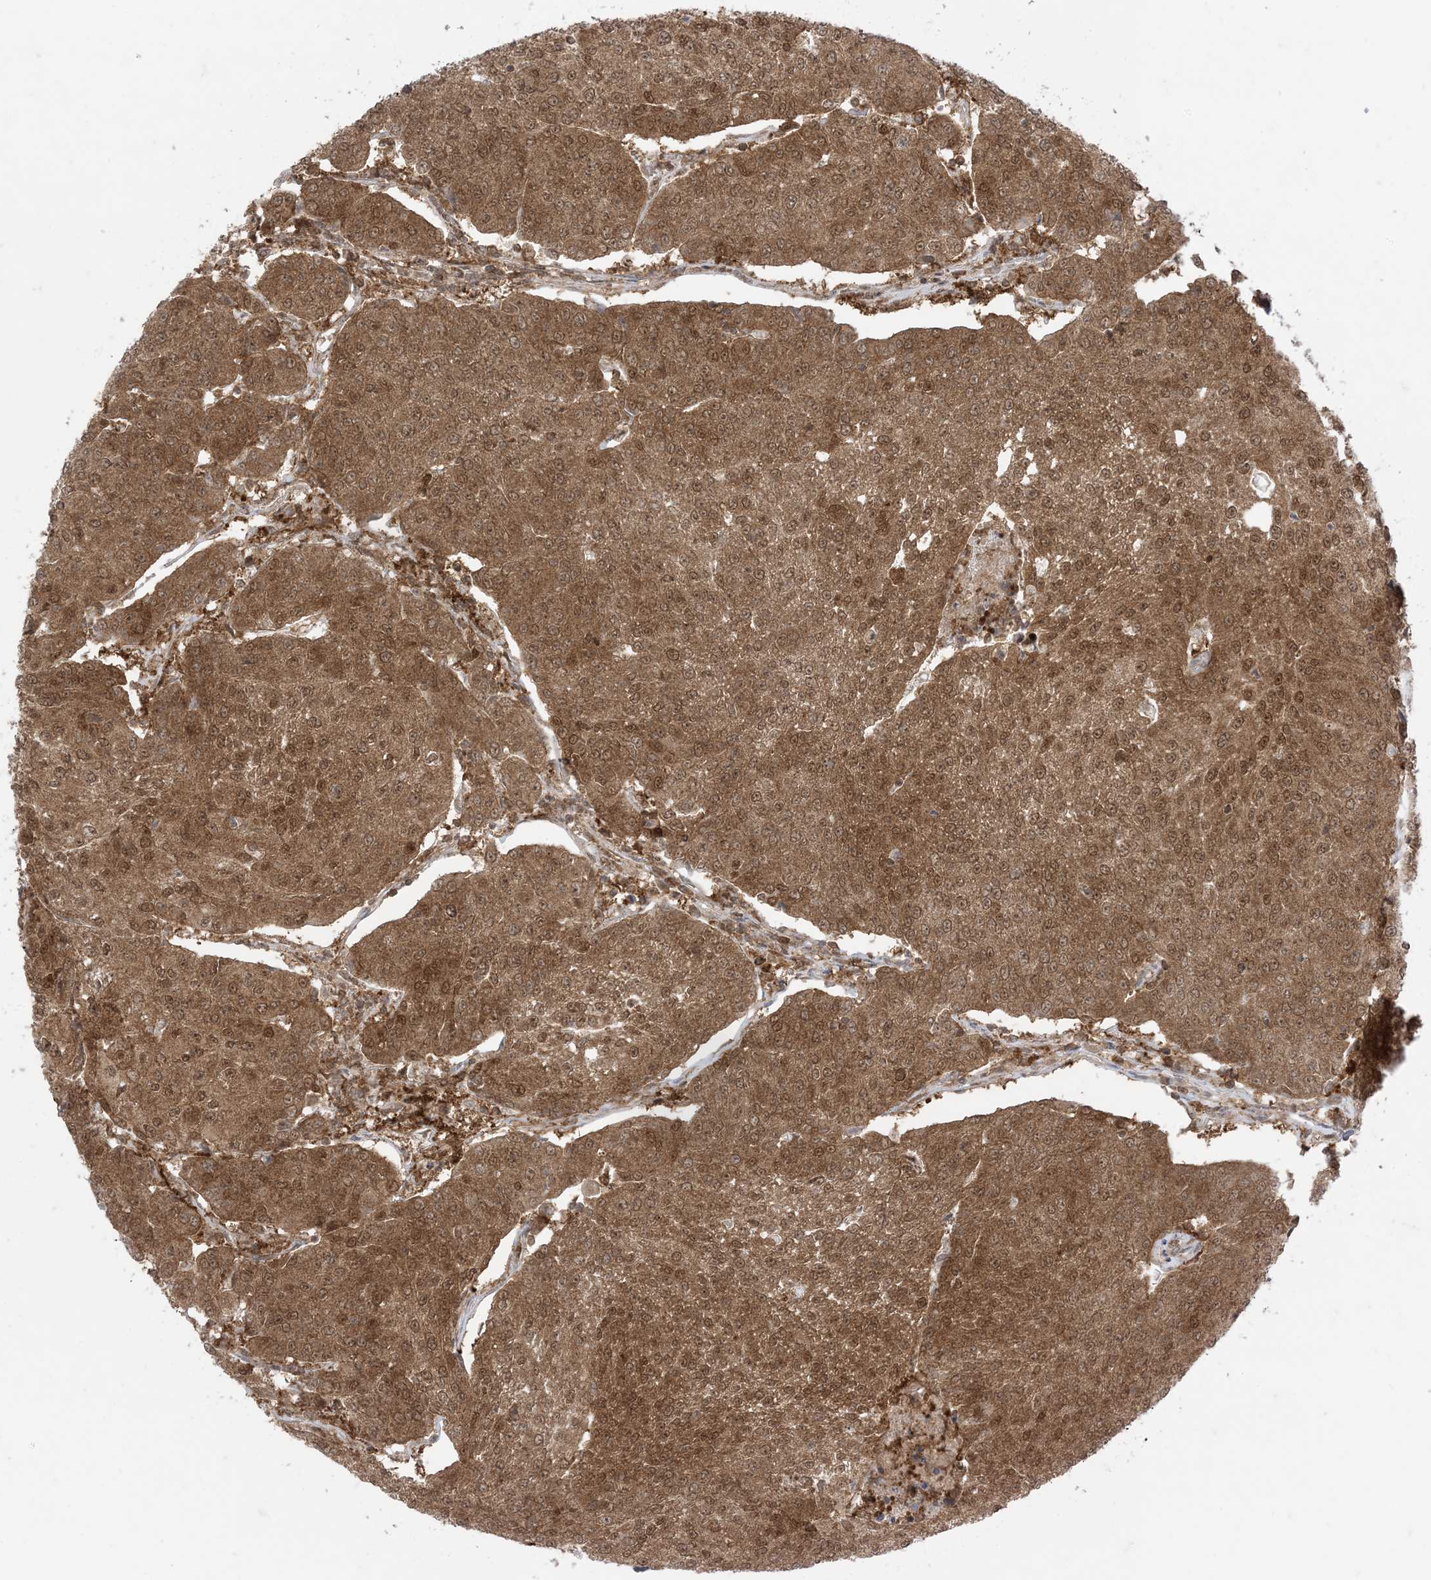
{"staining": {"intensity": "moderate", "quantity": ">75%", "location": "cytoplasmic/membranous,nuclear"}, "tissue": "urothelial cancer", "cell_type": "Tumor cells", "image_type": "cancer", "snomed": [{"axis": "morphology", "description": "Urothelial carcinoma, High grade"}, {"axis": "topography", "description": "Urinary bladder"}], "caption": "An immunohistochemistry (IHC) image of neoplastic tissue is shown. Protein staining in brown highlights moderate cytoplasmic/membranous and nuclear positivity in urothelial cancer within tumor cells.", "gene": "PTPA", "patient": {"sex": "female", "age": 85}}